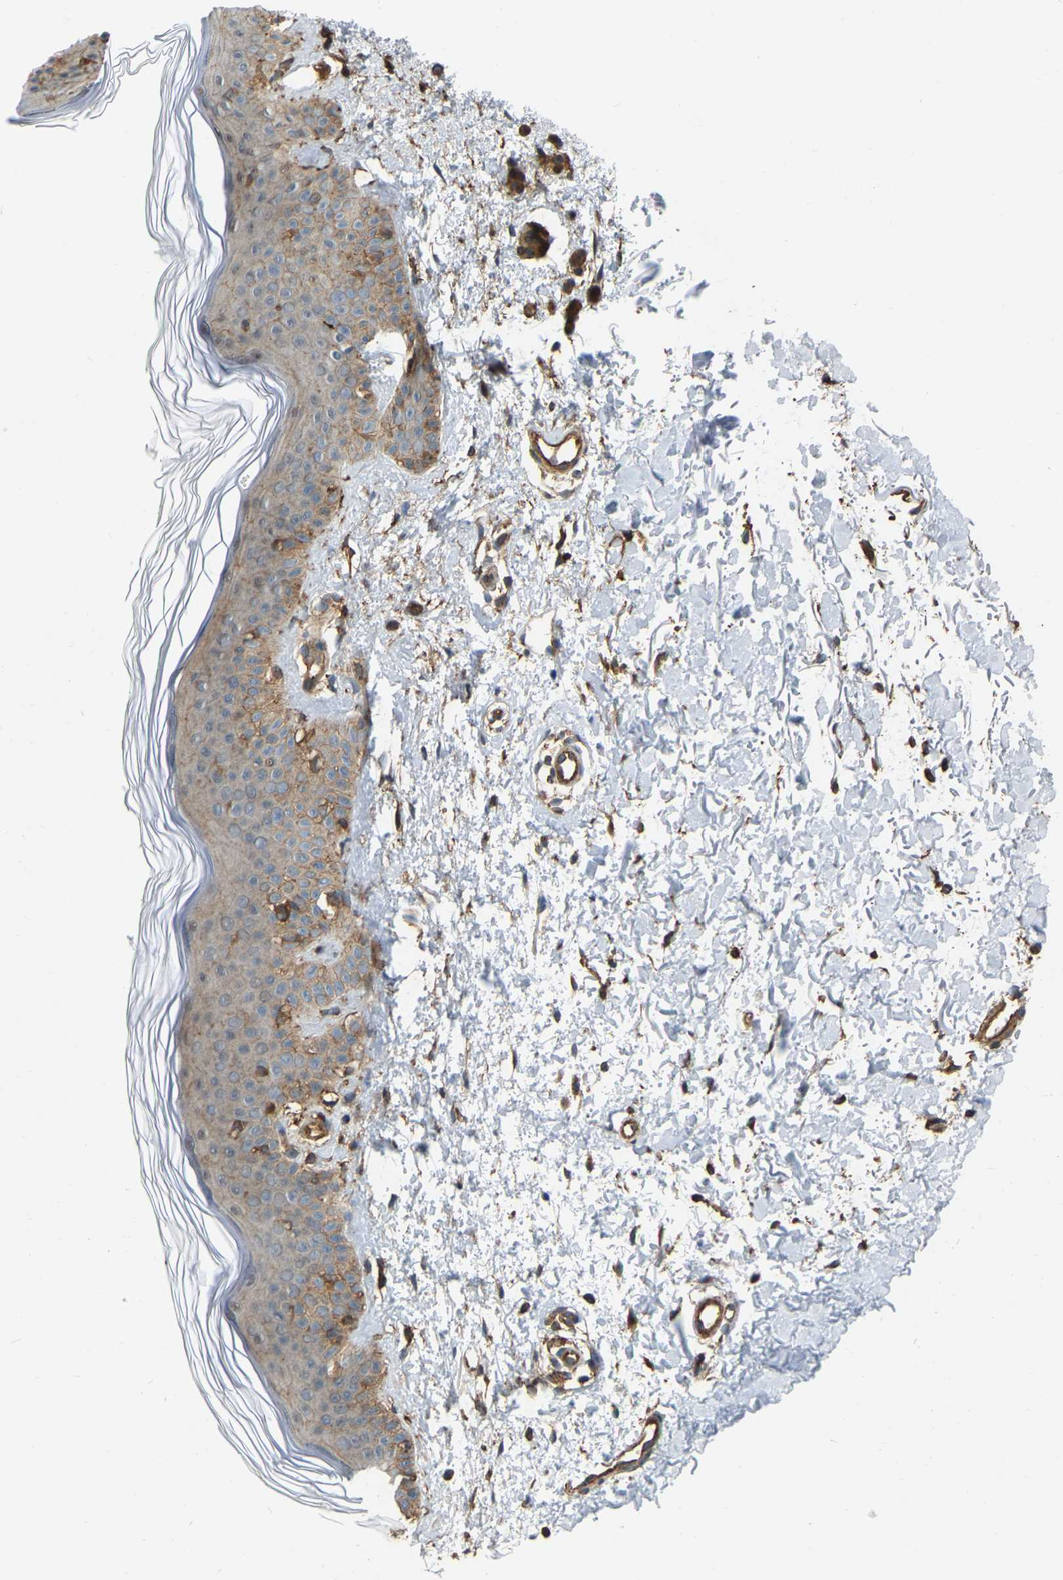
{"staining": {"intensity": "moderate", "quantity": ">75%", "location": "cytoplasmic/membranous"}, "tissue": "skin", "cell_type": "Fibroblasts", "image_type": "normal", "snomed": [{"axis": "morphology", "description": "Normal tissue, NOS"}, {"axis": "morphology", "description": "Malignant melanoma, NOS"}, {"axis": "topography", "description": "Skin"}], "caption": "Skin was stained to show a protein in brown. There is medium levels of moderate cytoplasmic/membranous expression in about >75% of fibroblasts. (DAB (3,3'-diaminobenzidine) IHC, brown staining for protein, blue staining for nuclei).", "gene": "SAMD9L", "patient": {"sex": "male", "age": 83}}